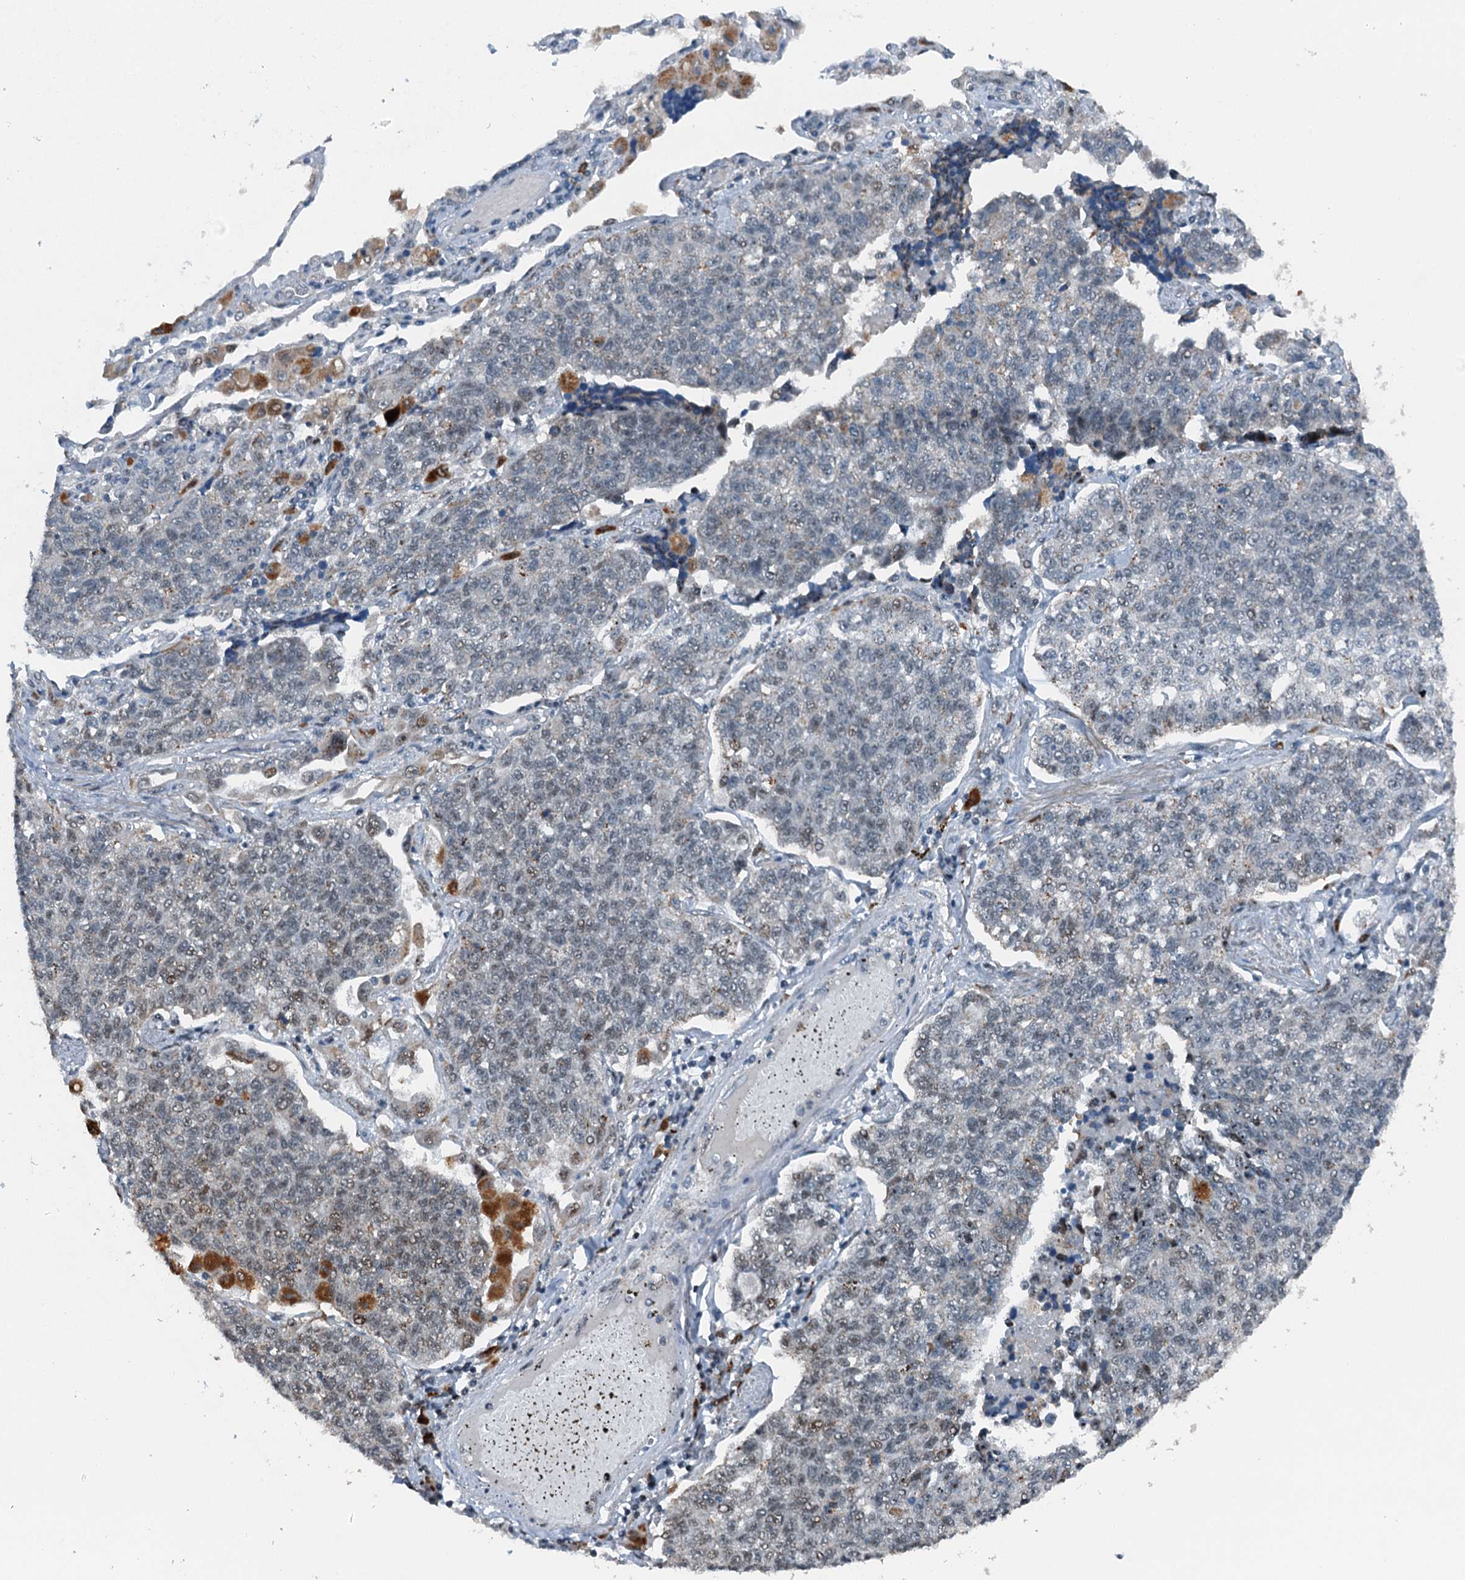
{"staining": {"intensity": "weak", "quantity": "<25%", "location": "nuclear"}, "tissue": "lung cancer", "cell_type": "Tumor cells", "image_type": "cancer", "snomed": [{"axis": "morphology", "description": "Adenocarcinoma, NOS"}, {"axis": "topography", "description": "Lung"}], "caption": "Immunohistochemistry (IHC) photomicrograph of neoplastic tissue: human lung cancer (adenocarcinoma) stained with DAB (3,3'-diaminobenzidine) reveals no significant protein expression in tumor cells.", "gene": "BMERB1", "patient": {"sex": "male", "age": 49}}